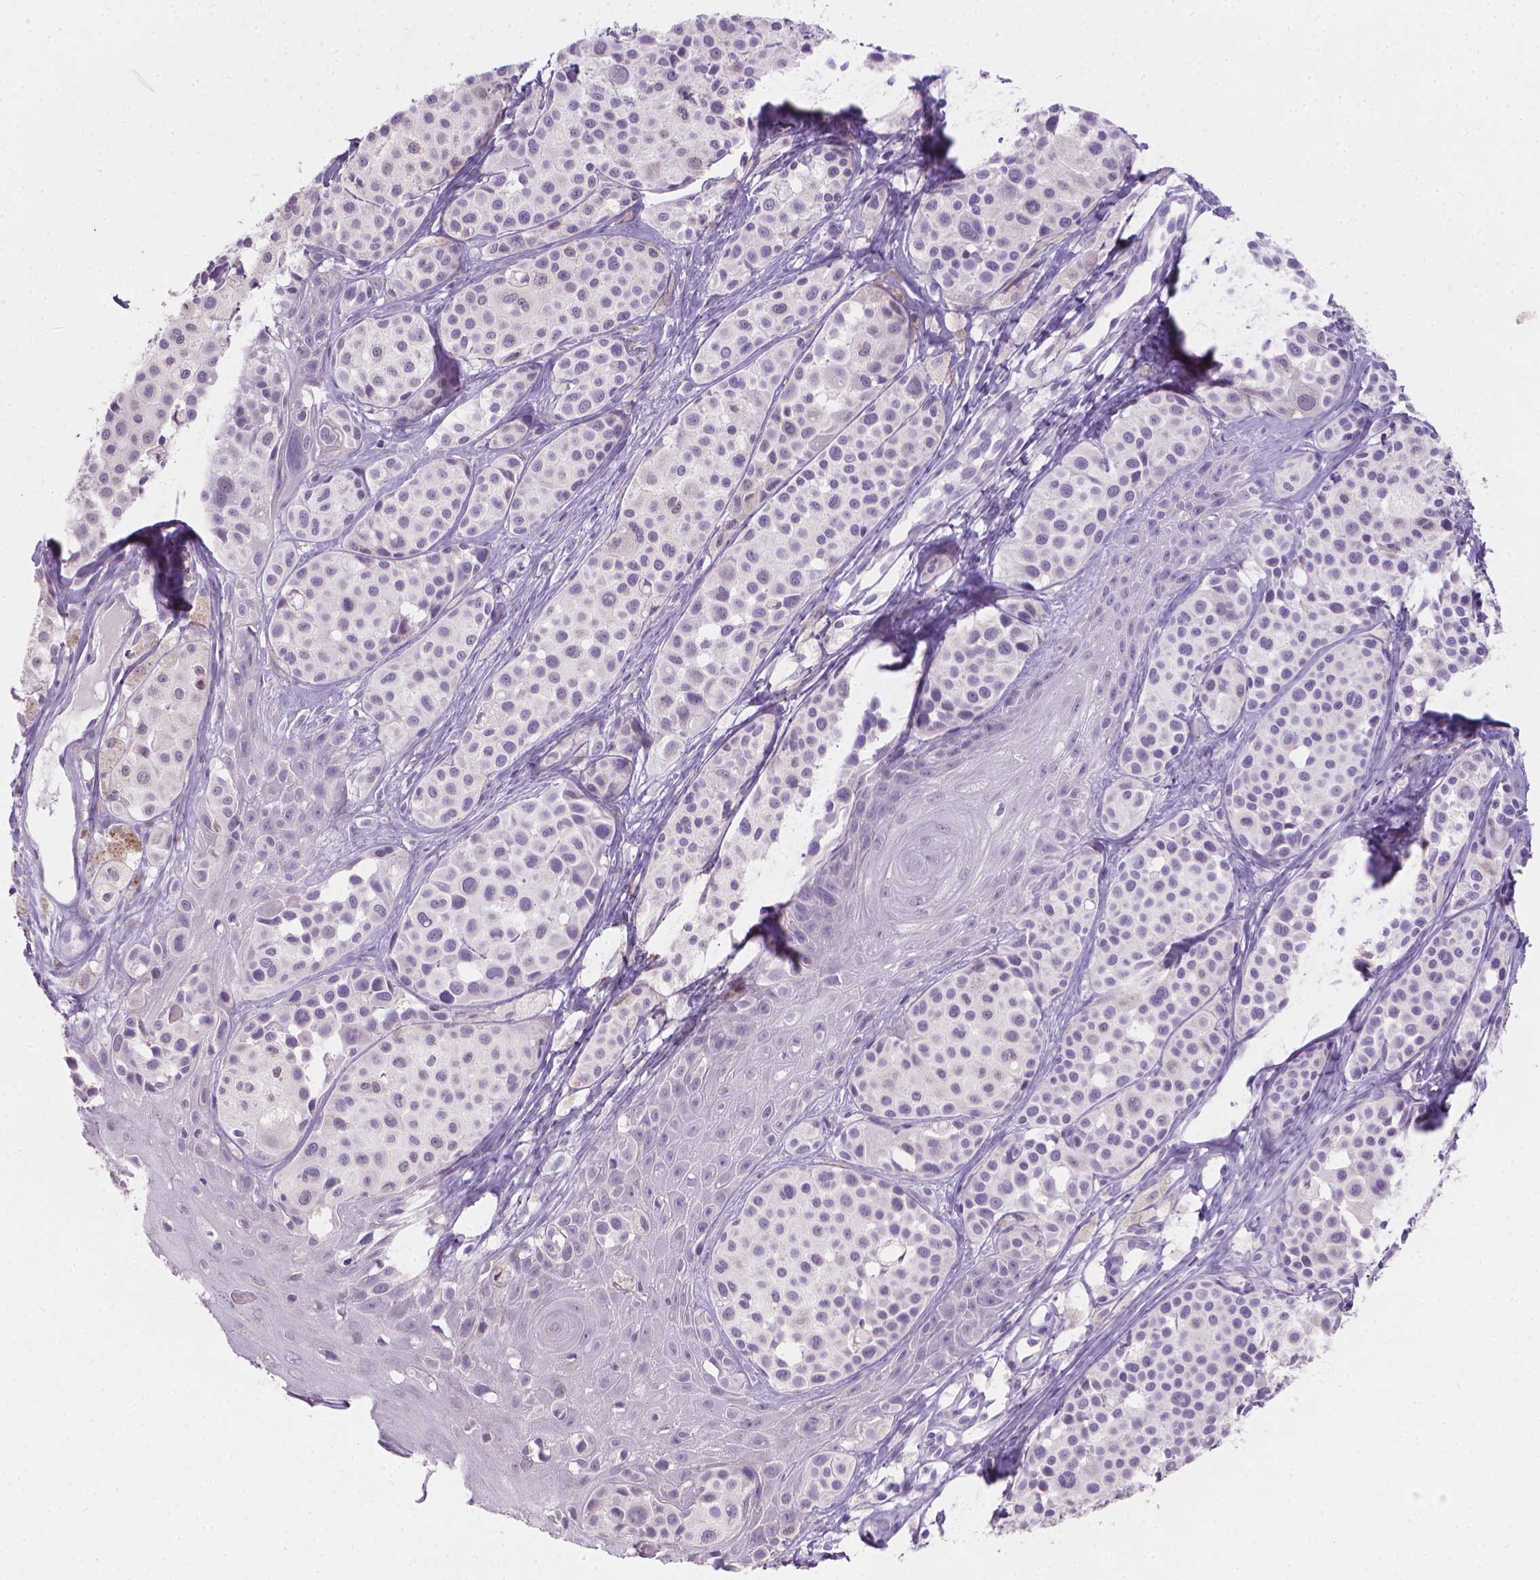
{"staining": {"intensity": "negative", "quantity": "none", "location": "none"}, "tissue": "melanoma", "cell_type": "Tumor cells", "image_type": "cancer", "snomed": [{"axis": "morphology", "description": "Malignant melanoma, NOS"}, {"axis": "topography", "description": "Skin"}], "caption": "Immunohistochemical staining of melanoma shows no significant expression in tumor cells.", "gene": "TNNI2", "patient": {"sex": "male", "age": 77}}